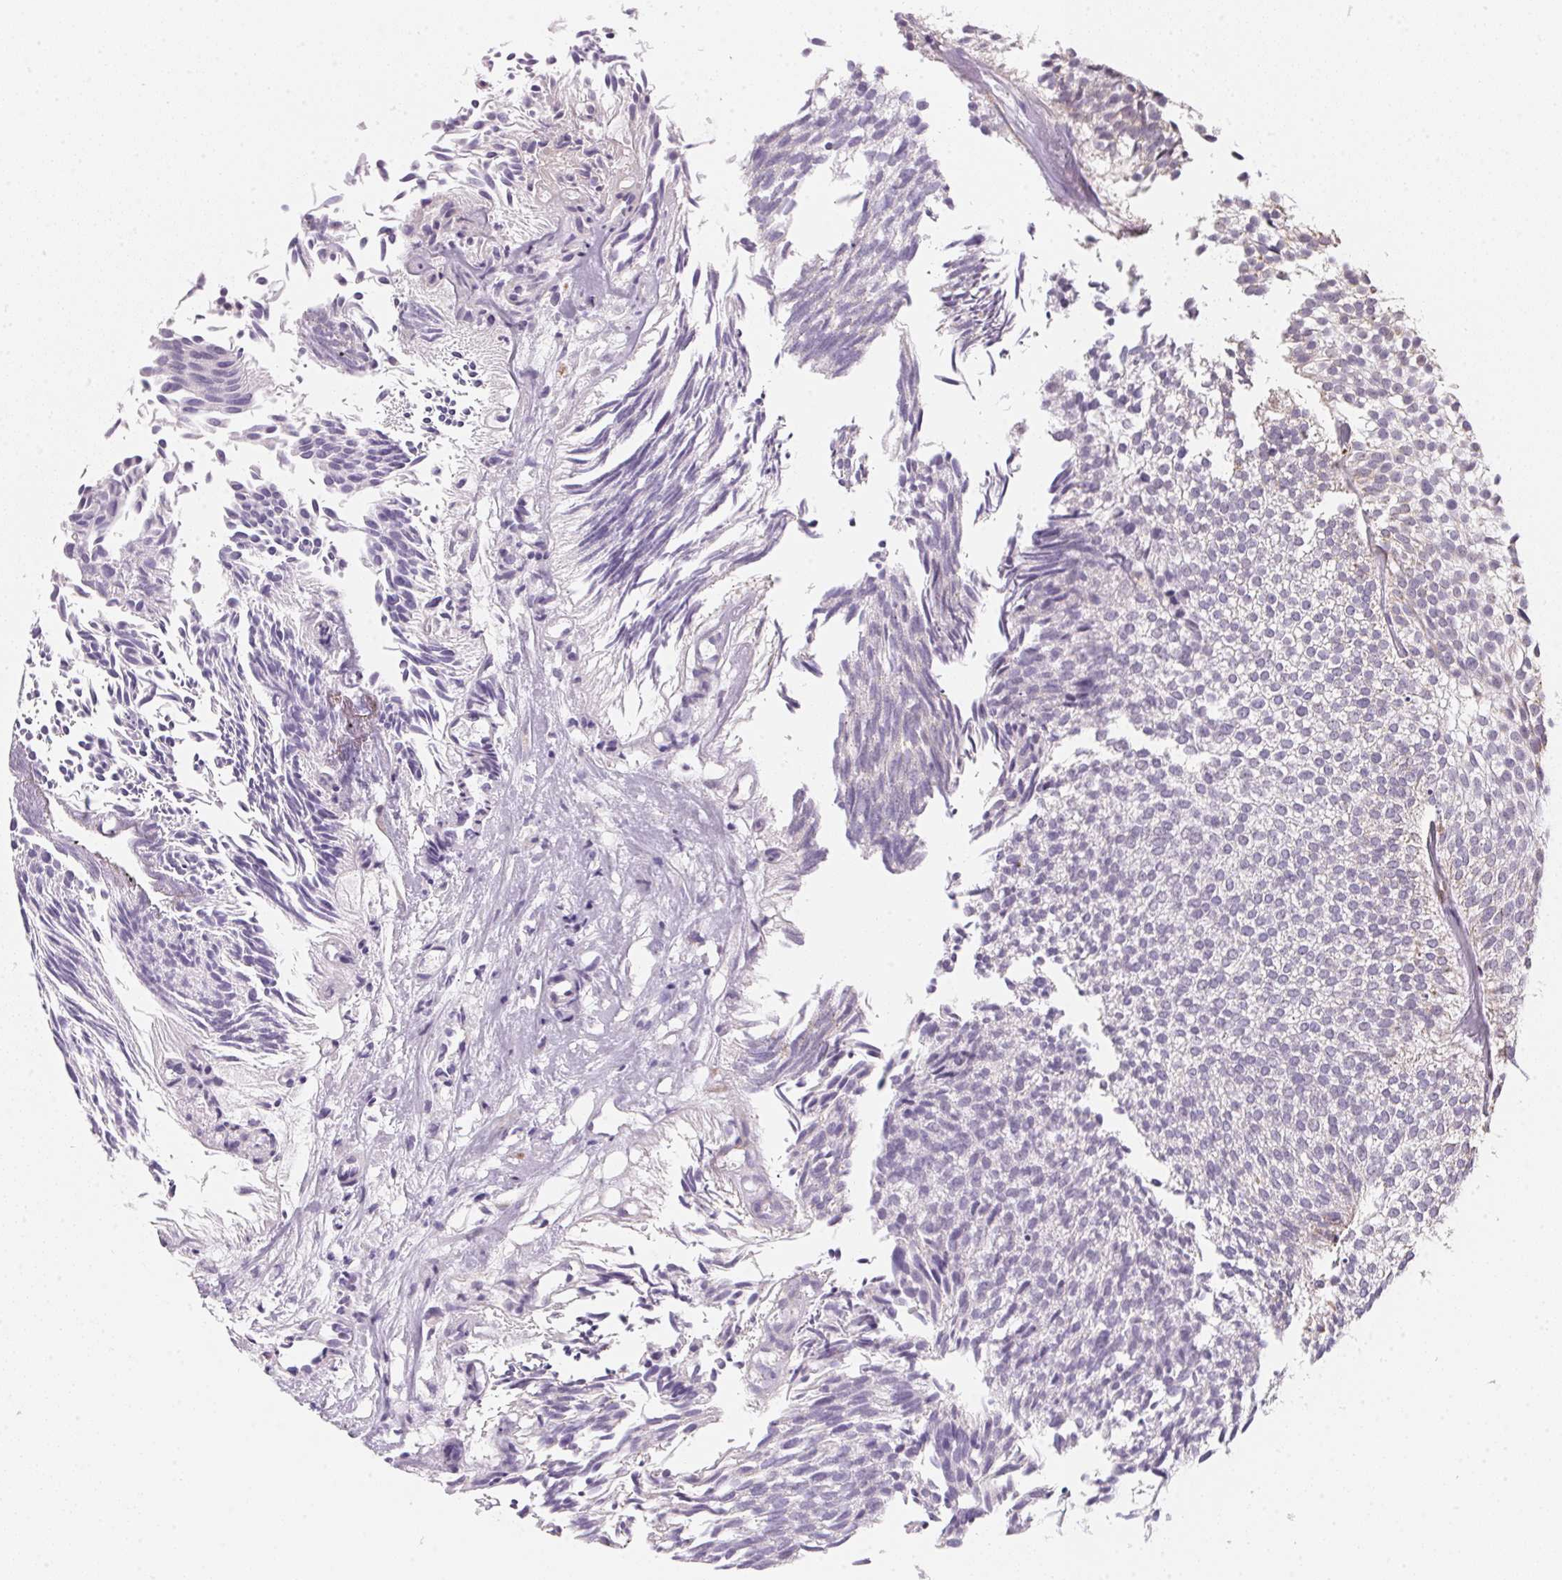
{"staining": {"intensity": "negative", "quantity": "none", "location": "none"}, "tissue": "urothelial cancer", "cell_type": "Tumor cells", "image_type": "cancer", "snomed": [{"axis": "morphology", "description": "Urothelial carcinoma, Low grade"}, {"axis": "topography", "description": "Urinary bladder"}], "caption": "IHC photomicrograph of human low-grade urothelial carcinoma stained for a protein (brown), which shows no staining in tumor cells.", "gene": "GIPC2", "patient": {"sex": "male", "age": 91}}